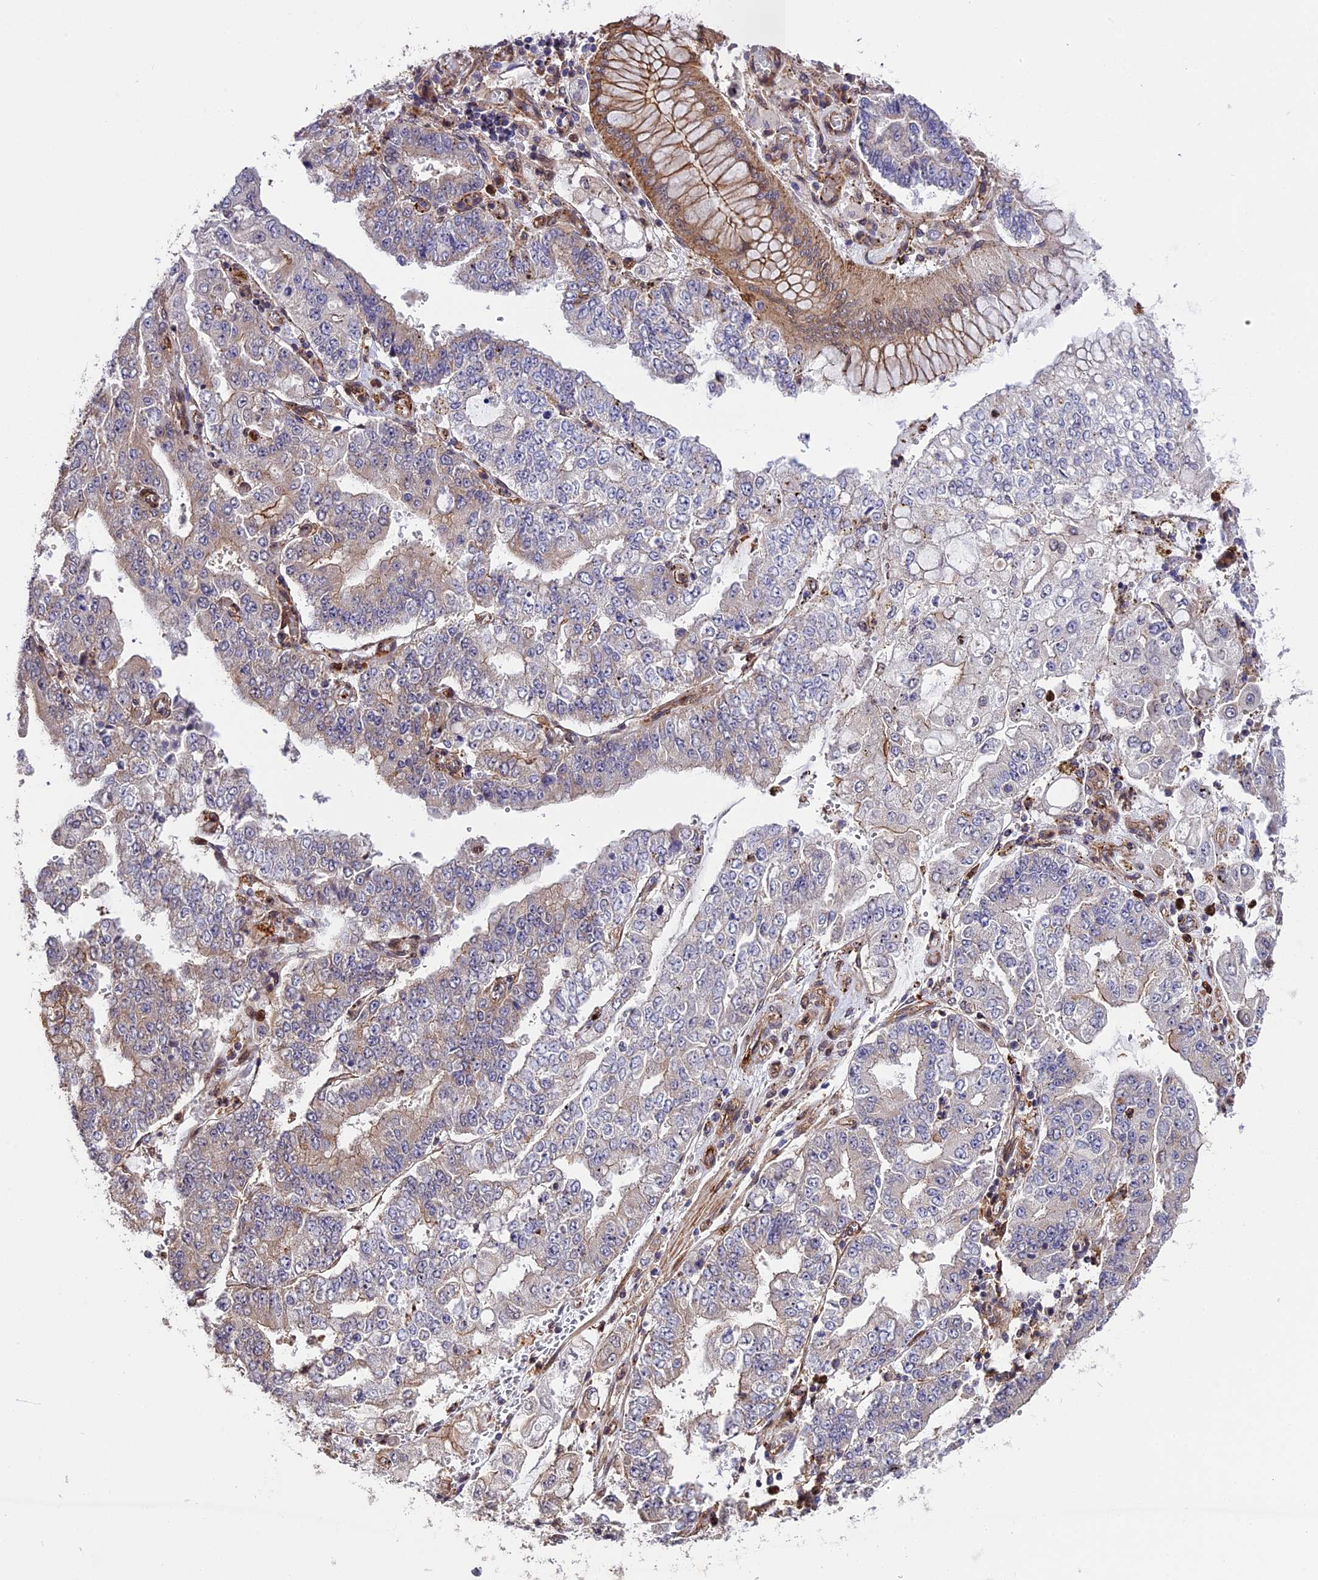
{"staining": {"intensity": "weak", "quantity": "<25%", "location": "cytoplasmic/membranous"}, "tissue": "stomach cancer", "cell_type": "Tumor cells", "image_type": "cancer", "snomed": [{"axis": "morphology", "description": "Adenocarcinoma, NOS"}, {"axis": "topography", "description": "Stomach"}], "caption": "IHC of stomach cancer (adenocarcinoma) displays no expression in tumor cells.", "gene": "HERPUD1", "patient": {"sex": "male", "age": 76}}